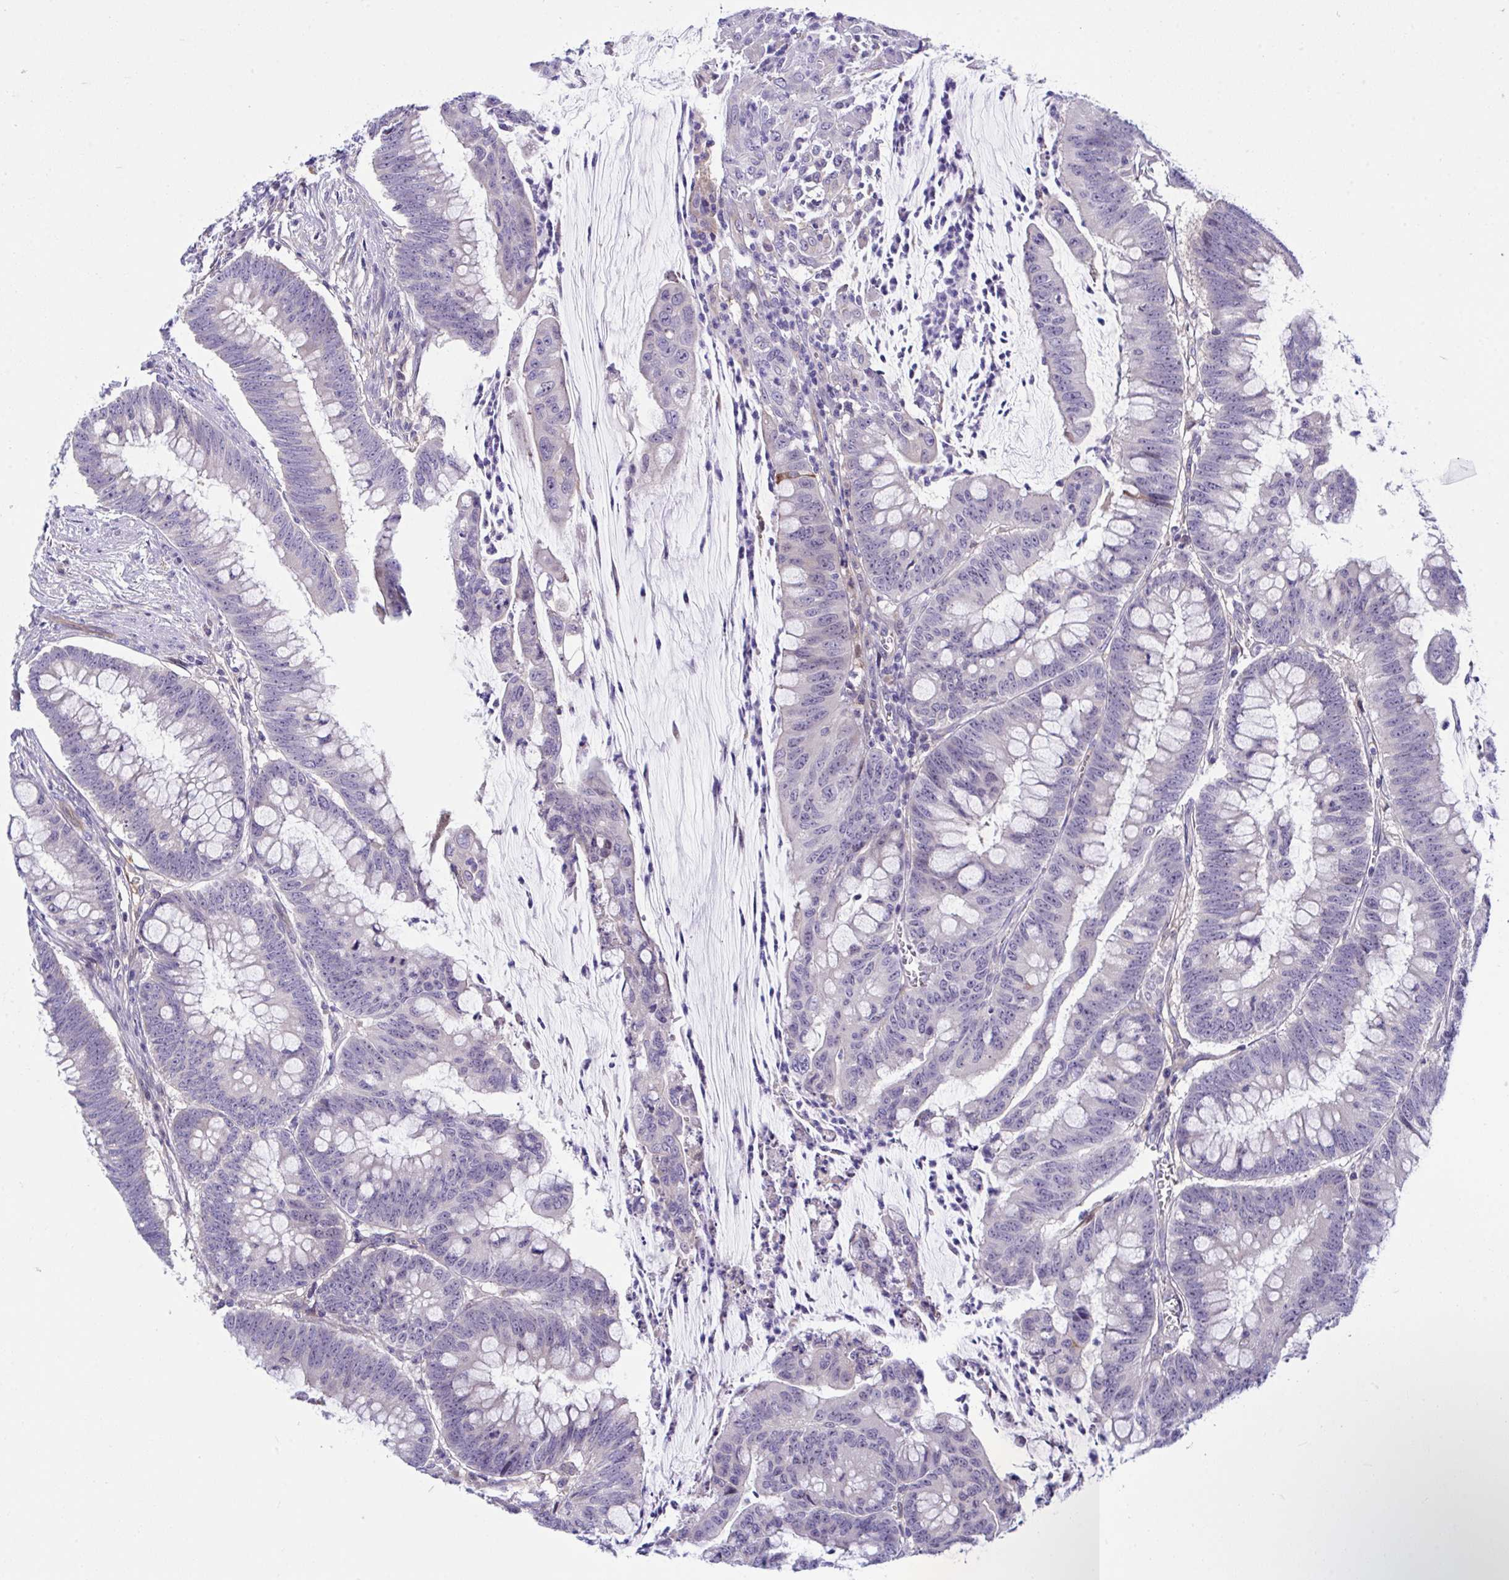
{"staining": {"intensity": "negative", "quantity": "none", "location": "none"}, "tissue": "colorectal cancer", "cell_type": "Tumor cells", "image_type": "cancer", "snomed": [{"axis": "morphology", "description": "Adenocarcinoma, NOS"}, {"axis": "topography", "description": "Colon"}], "caption": "Immunohistochemistry (IHC) micrograph of colorectal cancer (adenocarcinoma) stained for a protein (brown), which displays no expression in tumor cells.", "gene": "CENPQ", "patient": {"sex": "male", "age": 62}}